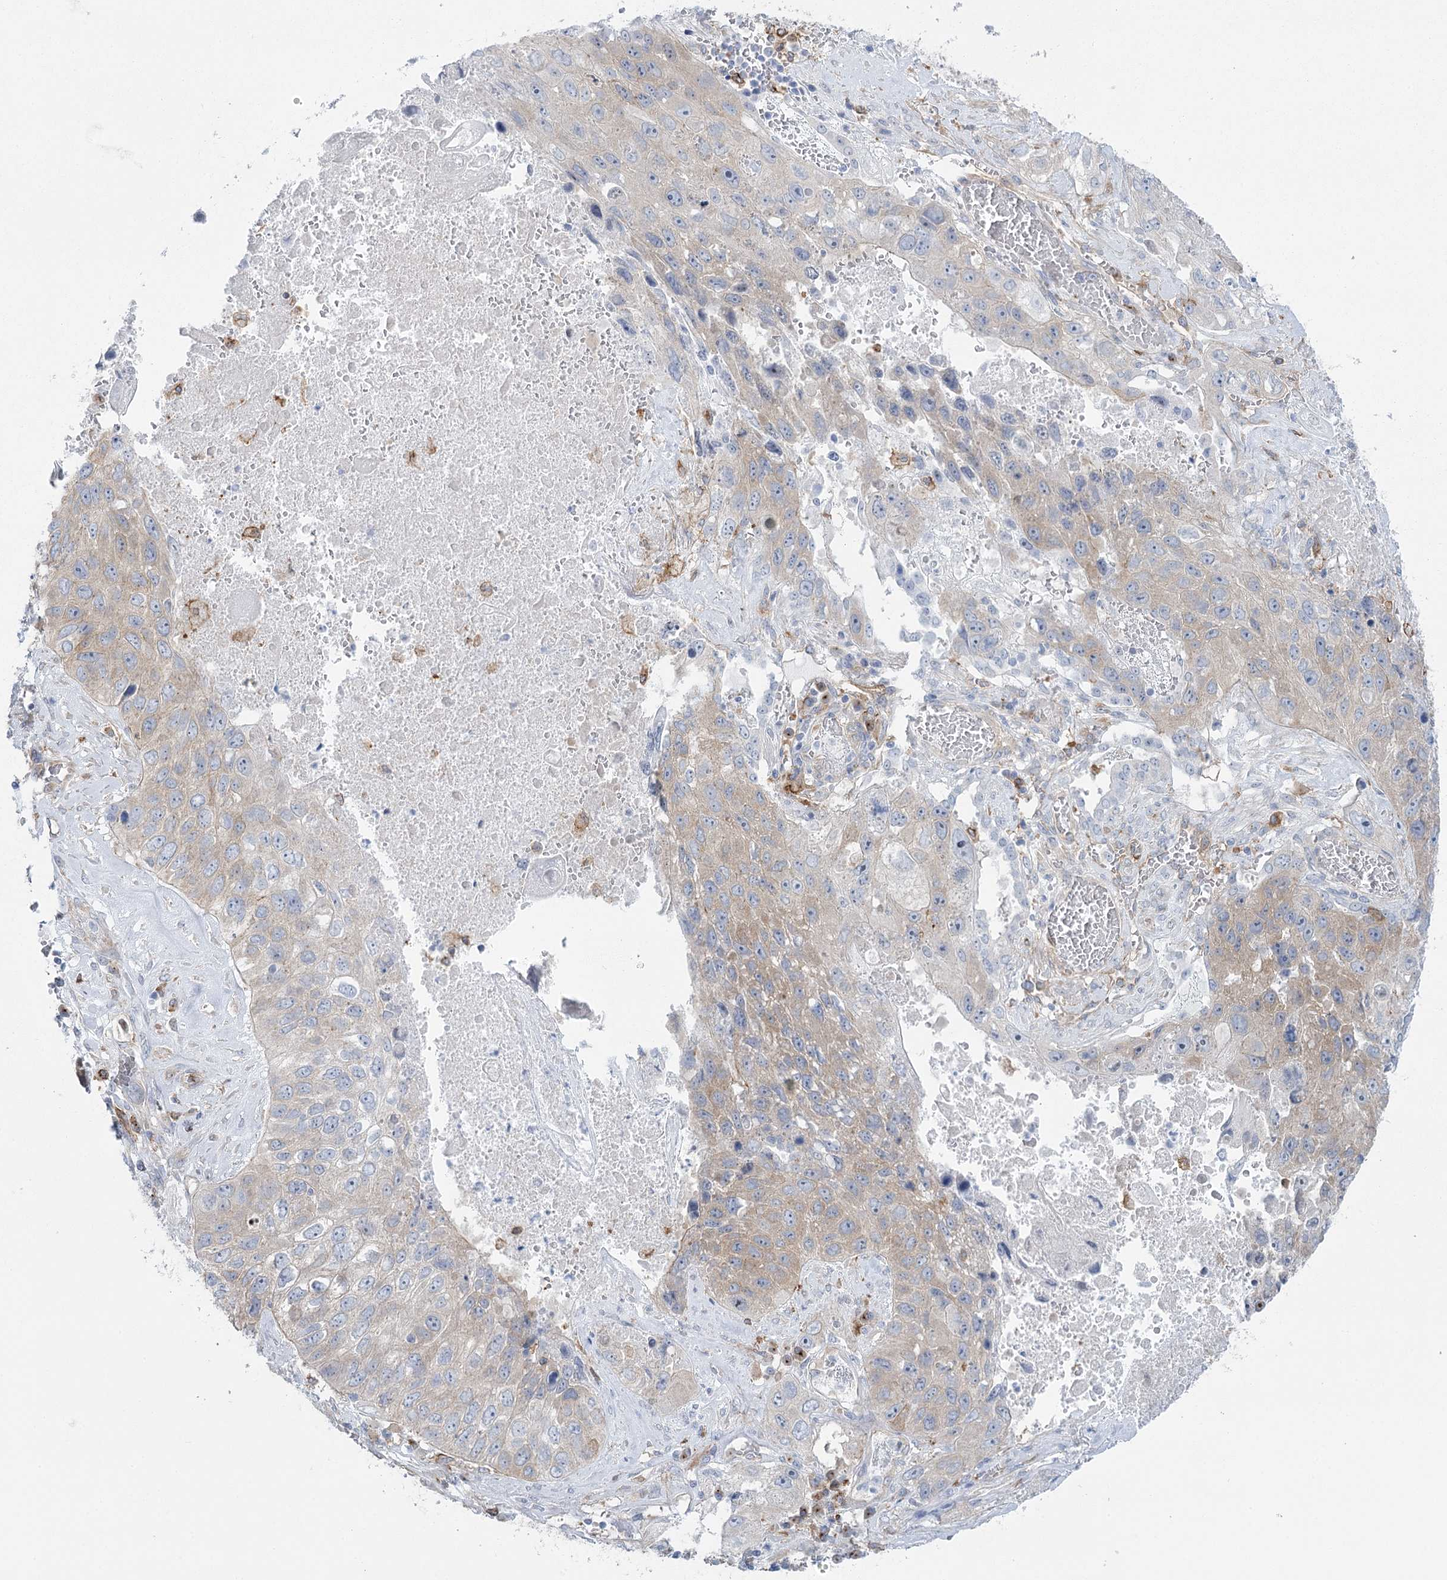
{"staining": {"intensity": "weak", "quantity": ">75%", "location": "cytoplasmic/membranous"}, "tissue": "lung cancer", "cell_type": "Tumor cells", "image_type": "cancer", "snomed": [{"axis": "morphology", "description": "Squamous cell carcinoma, NOS"}, {"axis": "topography", "description": "Lung"}], "caption": "Brown immunohistochemical staining in lung squamous cell carcinoma demonstrates weak cytoplasmic/membranous staining in approximately >75% of tumor cells.", "gene": "CCDC88A", "patient": {"sex": "male", "age": 61}}